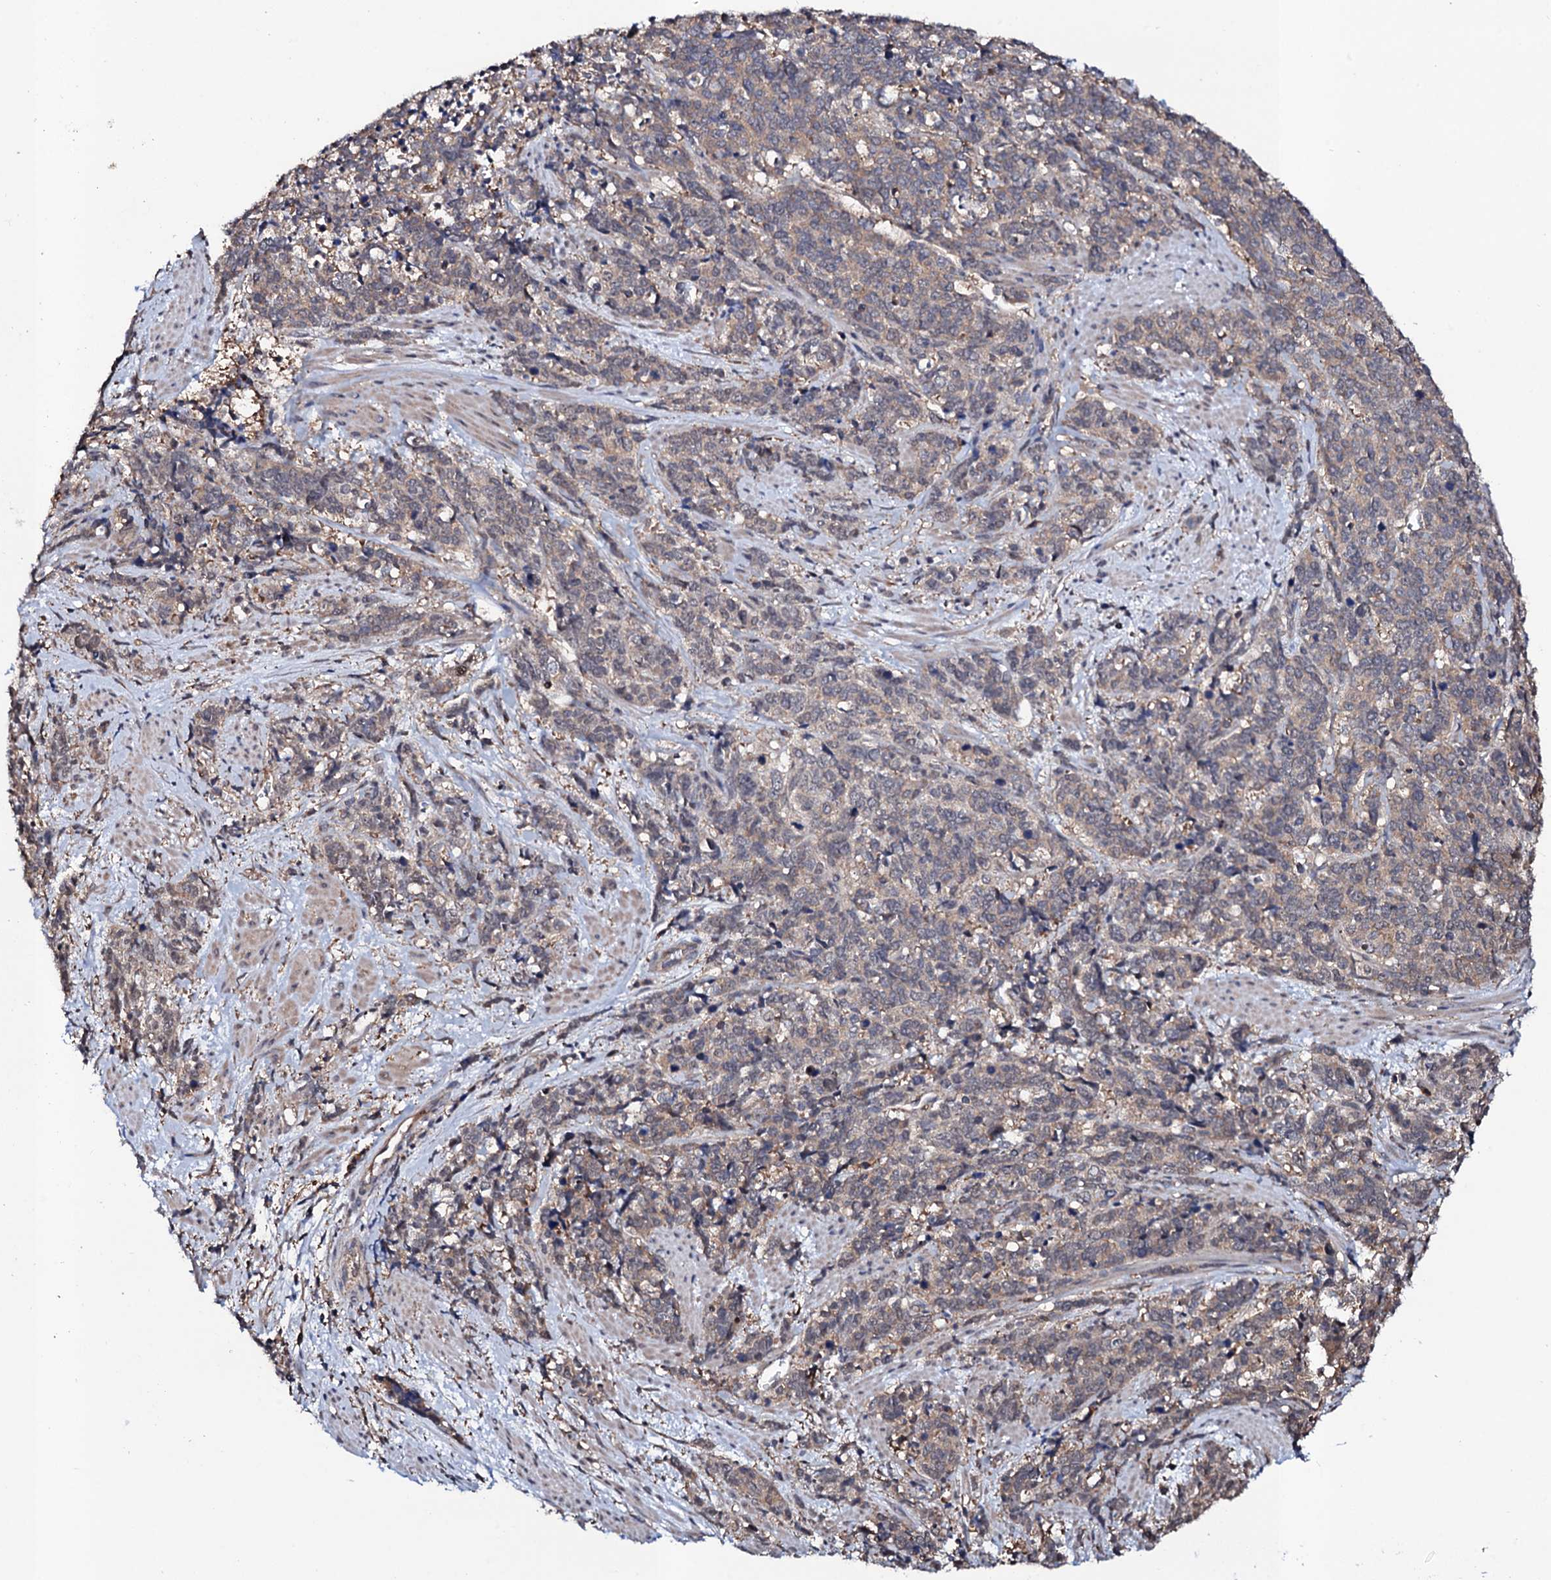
{"staining": {"intensity": "weak", "quantity": "25%-75%", "location": "cytoplasmic/membranous"}, "tissue": "cervical cancer", "cell_type": "Tumor cells", "image_type": "cancer", "snomed": [{"axis": "morphology", "description": "Squamous cell carcinoma, NOS"}, {"axis": "topography", "description": "Cervix"}], "caption": "High-magnification brightfield microscopy of squamous cell carcinoma (cervical) stained with DAB (3,3'-diaminobenzidine) (brown) and counterstained with hematoxylin (blue). tumor cells exhibit weak cytoplasmic/membranous expression is seen in about25%-75% of cells. Using DAB (brown) and hematoxylin (blue) stains, captured at high magnification using brightfield microscopy.", "gene": "COG6", "patient": {"sex": "female", "age": 60}}